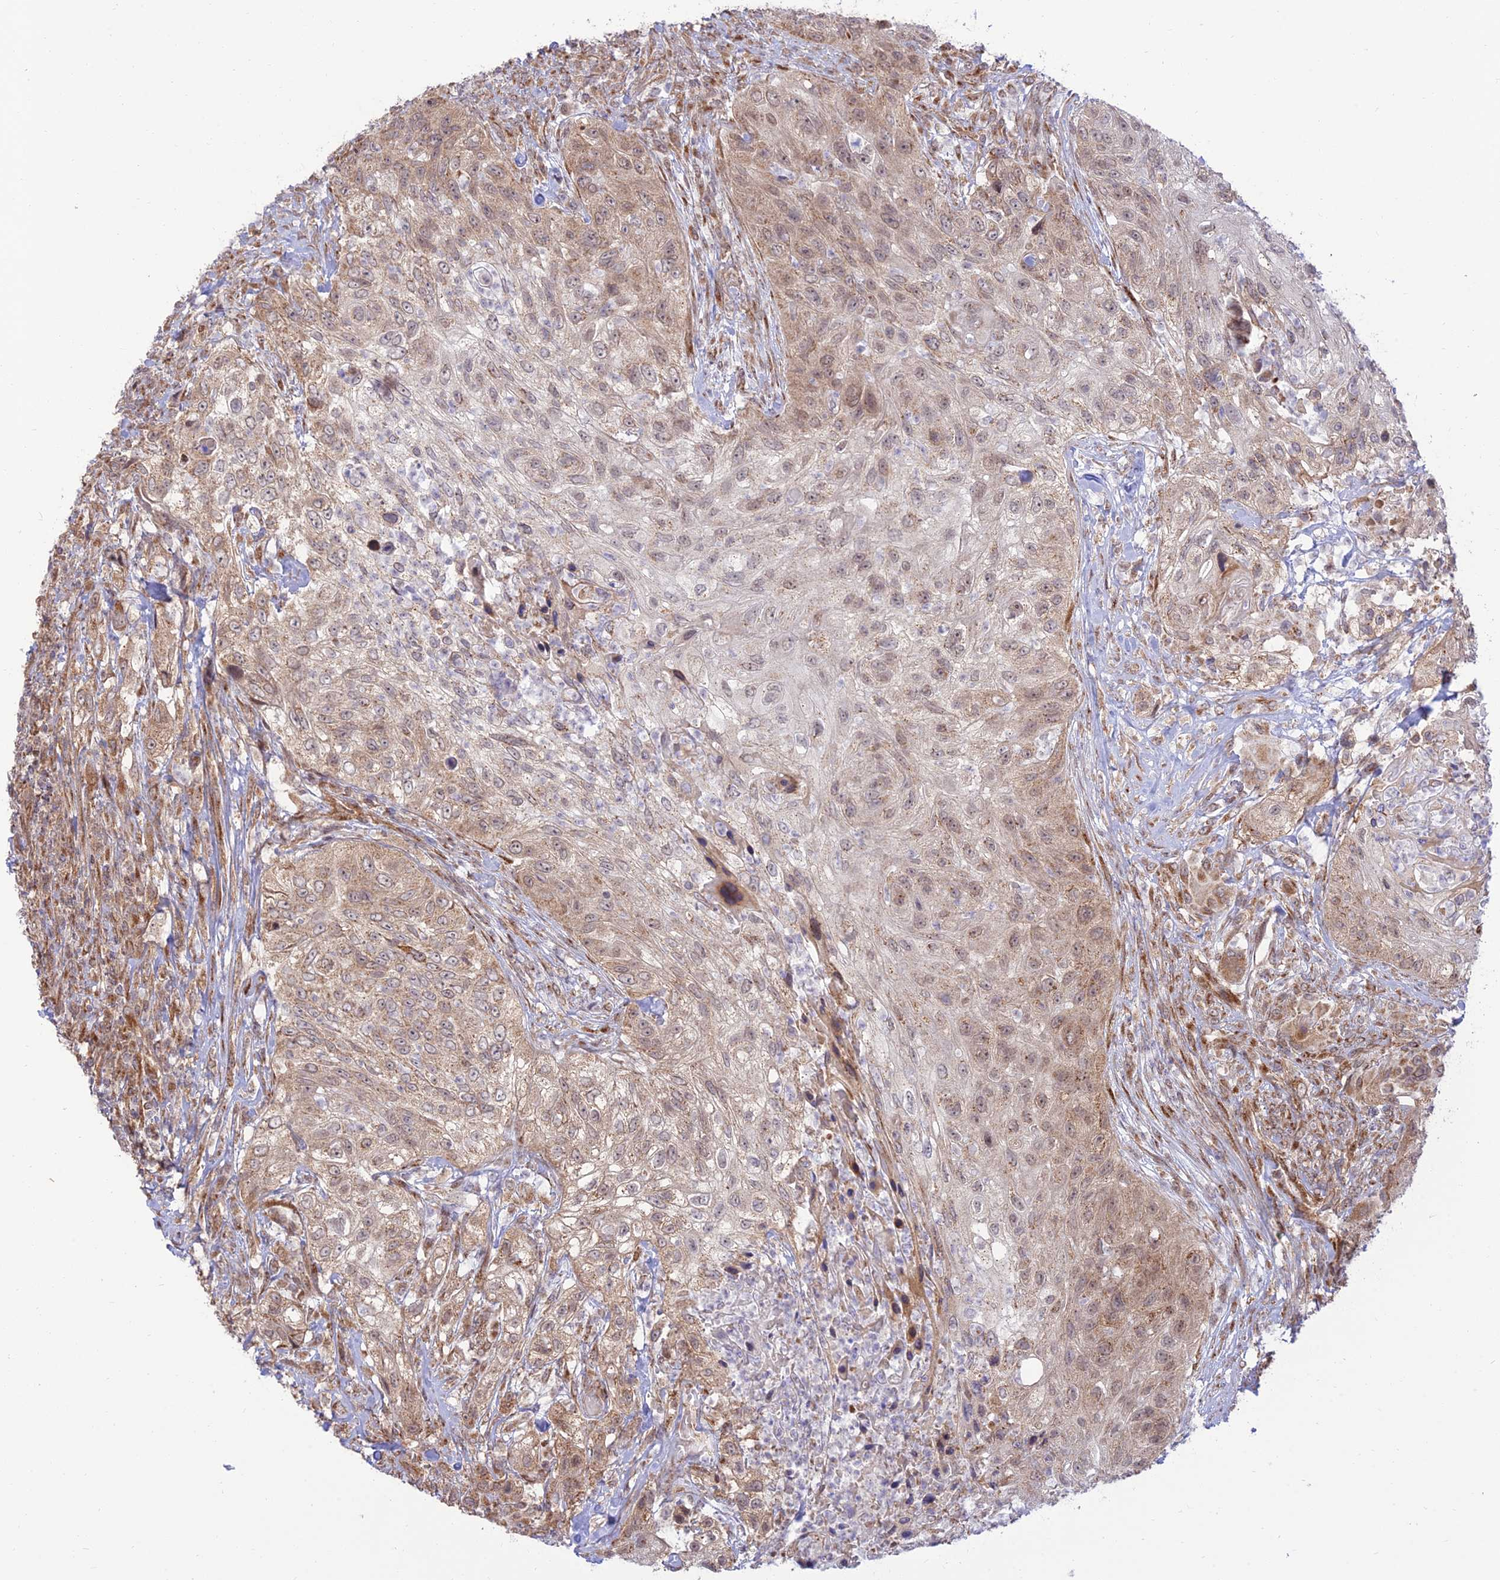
{"staining": {"intensity": "weak", "quantity": "25%-75%", "location": "cytoplasmic/membranous"}, "tissue": "urothelial cancer", "cell_type": "Tumor cells", "image_type": "cancer", "snomed": [{"axis": "morphology", "description": "Urothelial carcinoma, High grade"}, {"axis": "topography", "description": "Urinary bladder"}], "caption": "High-magnification brightfield microscopy of urothelial carcinoma (high-grade) stained with DAB (3,3'-diaminobenzidine) (brown) and counterstained with hematoxylin (blue). tumor cells exhibit weak cytoplasmic/membranous expression is identified in approximately25%-75% of cells.", "gene": "GOLGA3", "patient": {"sex": "female", "age": 60}}